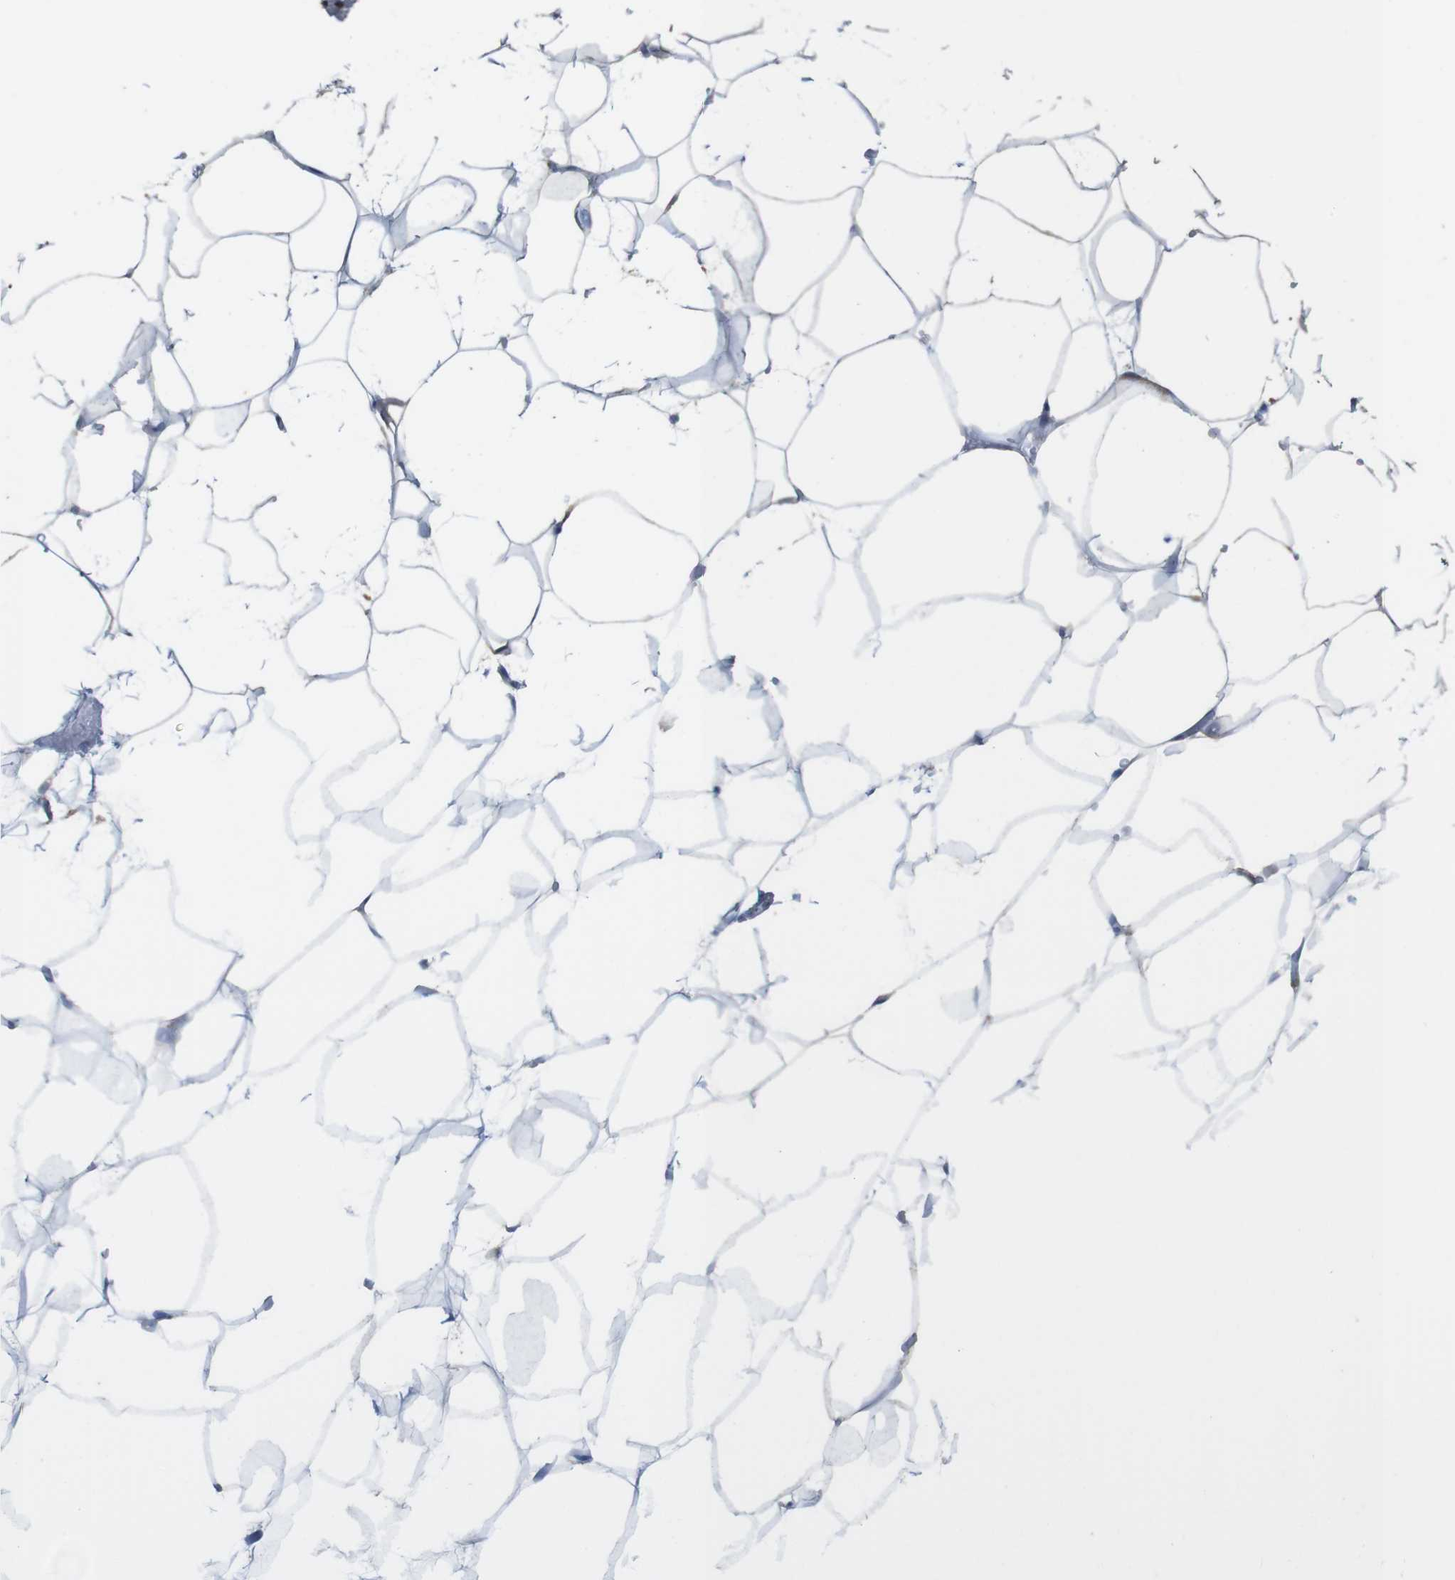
{"staining": {"intensity": "moderate", "quantity": ">75%", "location": "cytoplasmic/membranous"}, "tissue": "adipose tissue", "cell_type": "Adipocytes", "image_type": "normal", "snomed": [{"axis": "morphology", "description": "Normal tissue, NOS"}, {"axis": "topography", "description": "Breast"}, {"axis": "topography", "description": "Adipose tissue"}], "caption": "IHC image of normal human adipose tissue stained for a protein (brown), which exhibits medium levels of moderate cytoplasmic/membranous staining in about >75% of adipocytes.", "gene": "PRKCD", "patient": {"sex": "female", "age": 25}}